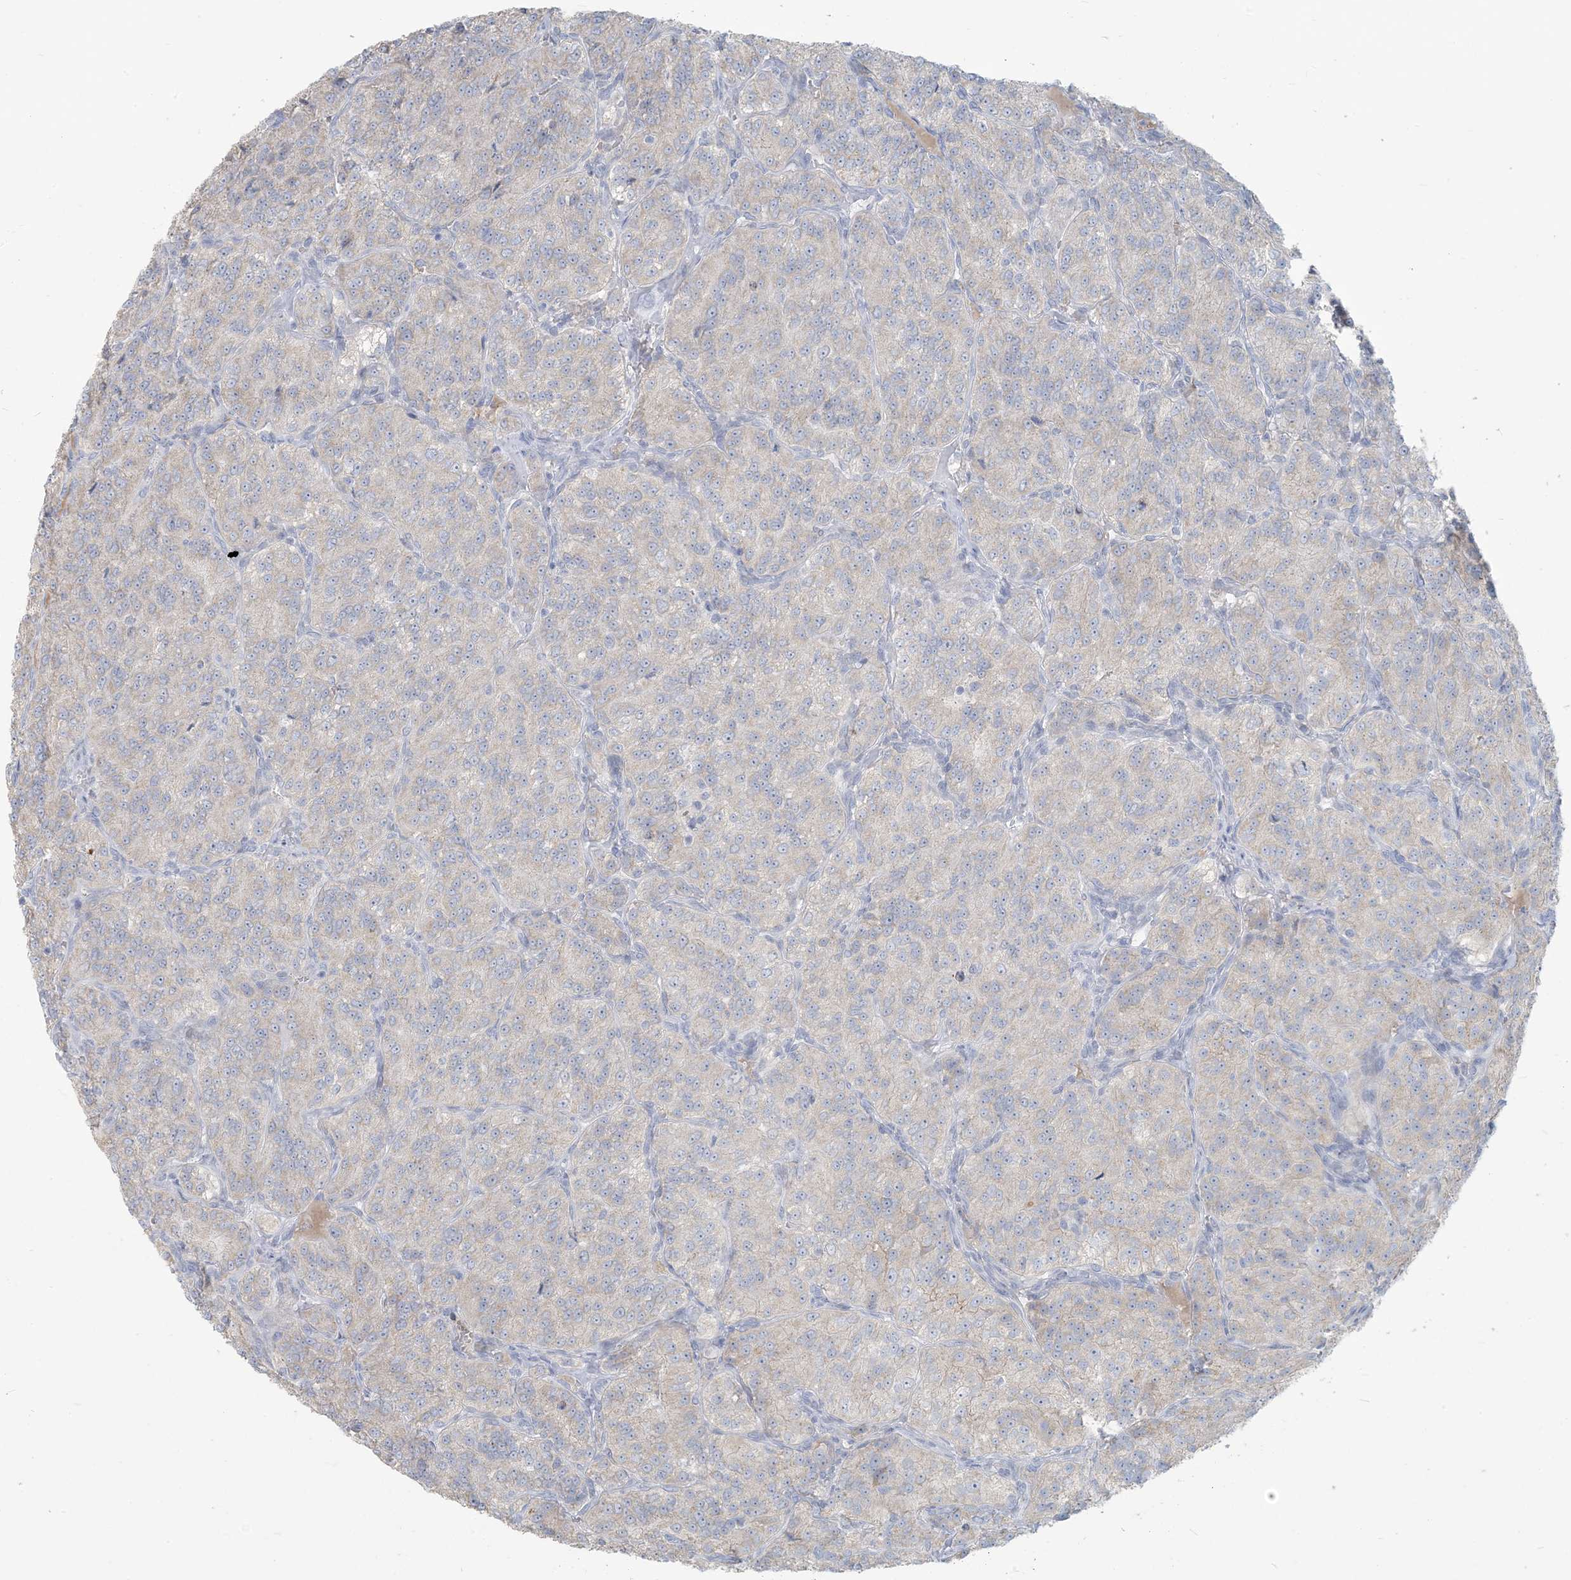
{"staining": {"intensity": "negative", "quantity": "none", "location": "none"}, "tissue": "renal cancer", "cell_type": "Tumor cells", "image_type": "cancer", "snomed": [{"axis": "morphology", "description": "Adenocarcinoma, NOS"}, {"axis": "topography", "description": "Kidney"}], "caption": "The immunohistochemistry (IHC) photomicrograph has no significant expression in tumor cells of renal cancer tissue. (DAB (3,3'-diaminobenzidine) IHC, high magnification).", "gene": "SCML1", "patient": {"sex": "female", "age": 63}}